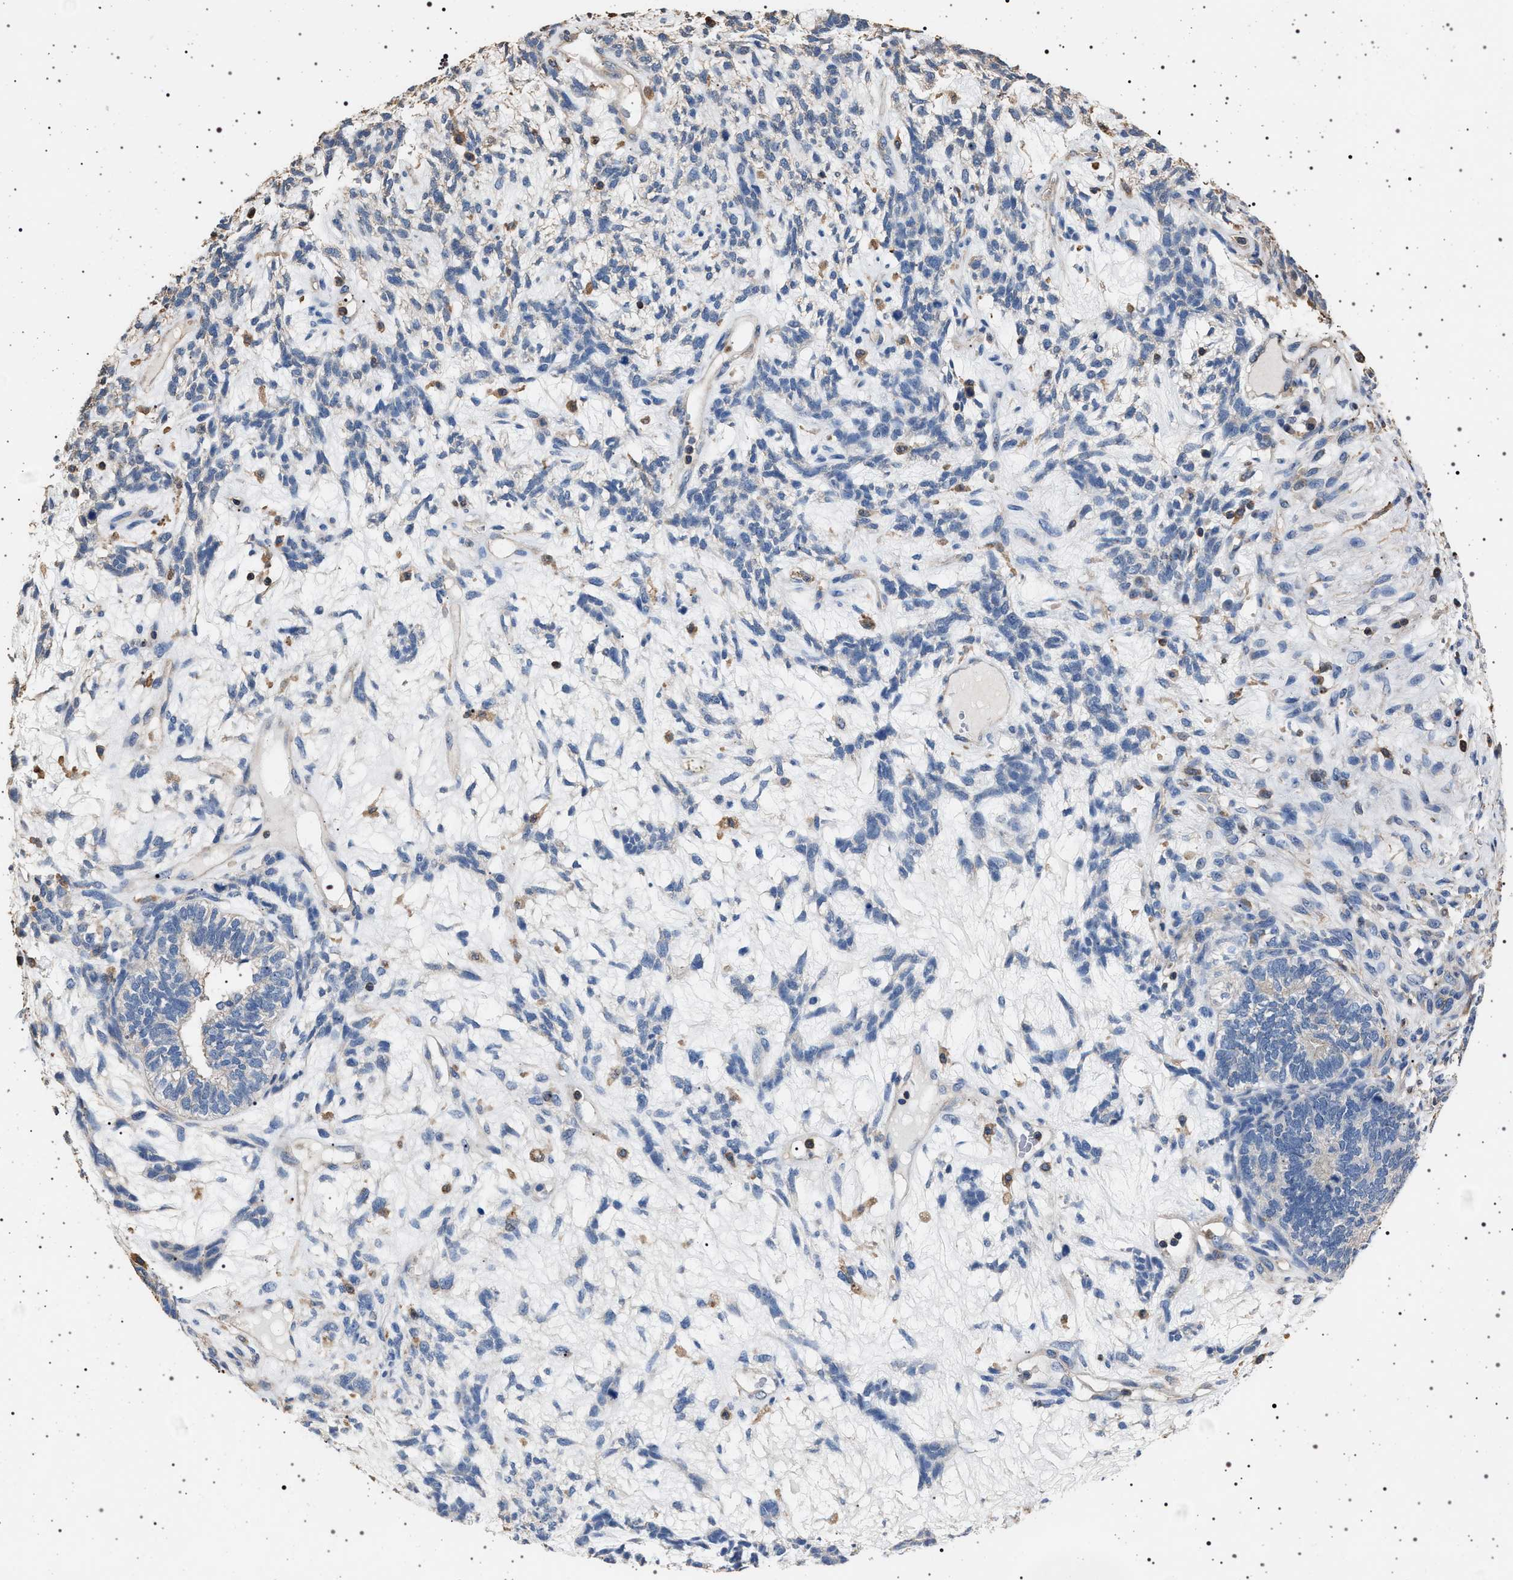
{"staining": {"intensity": "negative", "quantity": "none", "location": "none"}, "tissue": "testis cancer", "cell_type": "Tumor cells", "image_type": "cancer", "snomed": [{"axis": "morphology", "description": "Seminoma, NOS"}, {"axis": "topography", "description": "Testis"}], "caption": "IHC histopathology image of neoplastic tissue: testis seminoma stained with DAB exhibits no significant protein expression in tumor cells.", "gene": "SMAP2", "patient": {"sex": "male", "age": 28}}